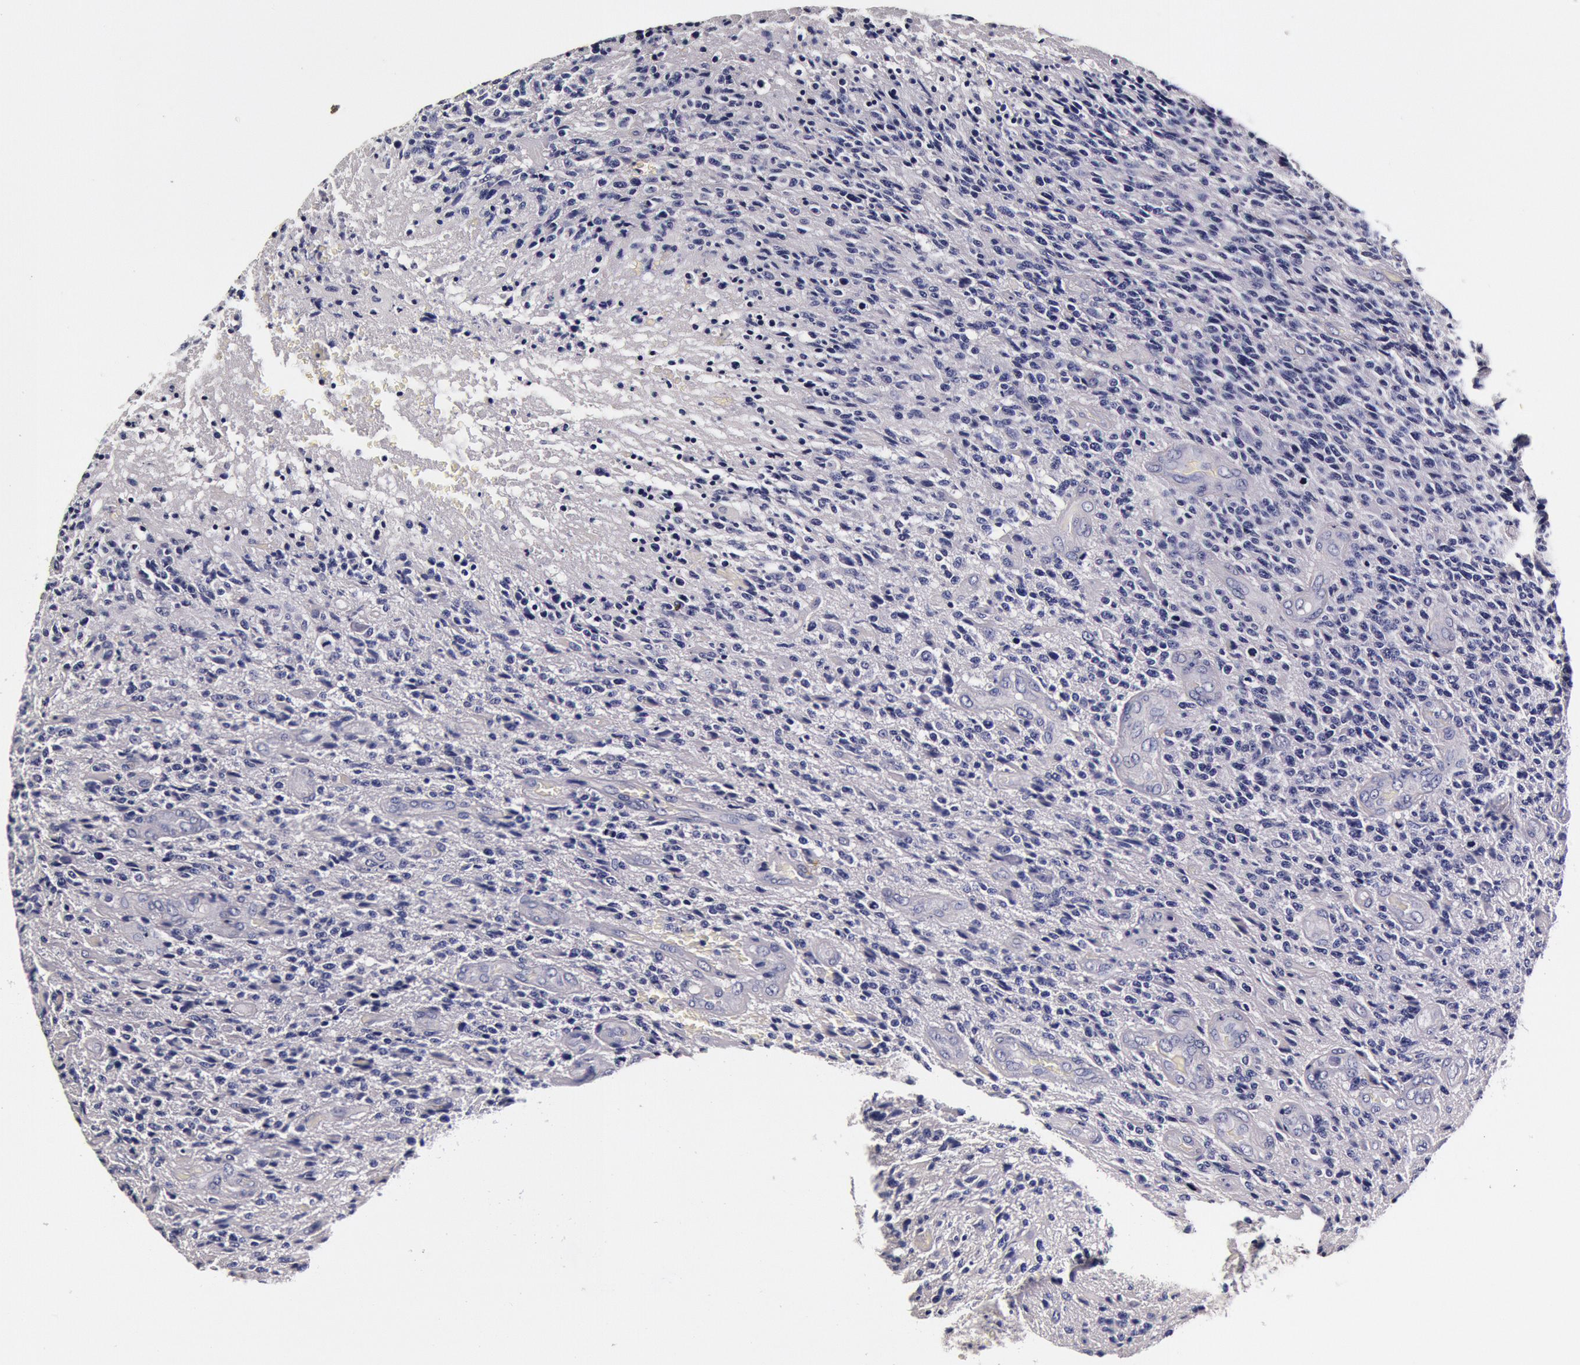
{"staining": {"intensity": "negative", "quantity": "none", "location": "none"}, "tissue": "glioma", "cell_type": "Tumor cells", "image_type": "cancer", "snomed": [{"axis": "morphology", "description": "Glioma, malignant, High grade"}, {"axis": "topography", "description": "Brain"}], "caption": "Immunohistochemical staining of malignant high-grade glioma reveals no significant staining in tumor cells. The staining is performed using DAB (3,3'-diaminobenzidine) brown chromogen with nuclei counter-stained in using hematoxylin.", "gene": "CCDC22", "patient": {"sex": "male", "age": 36}}